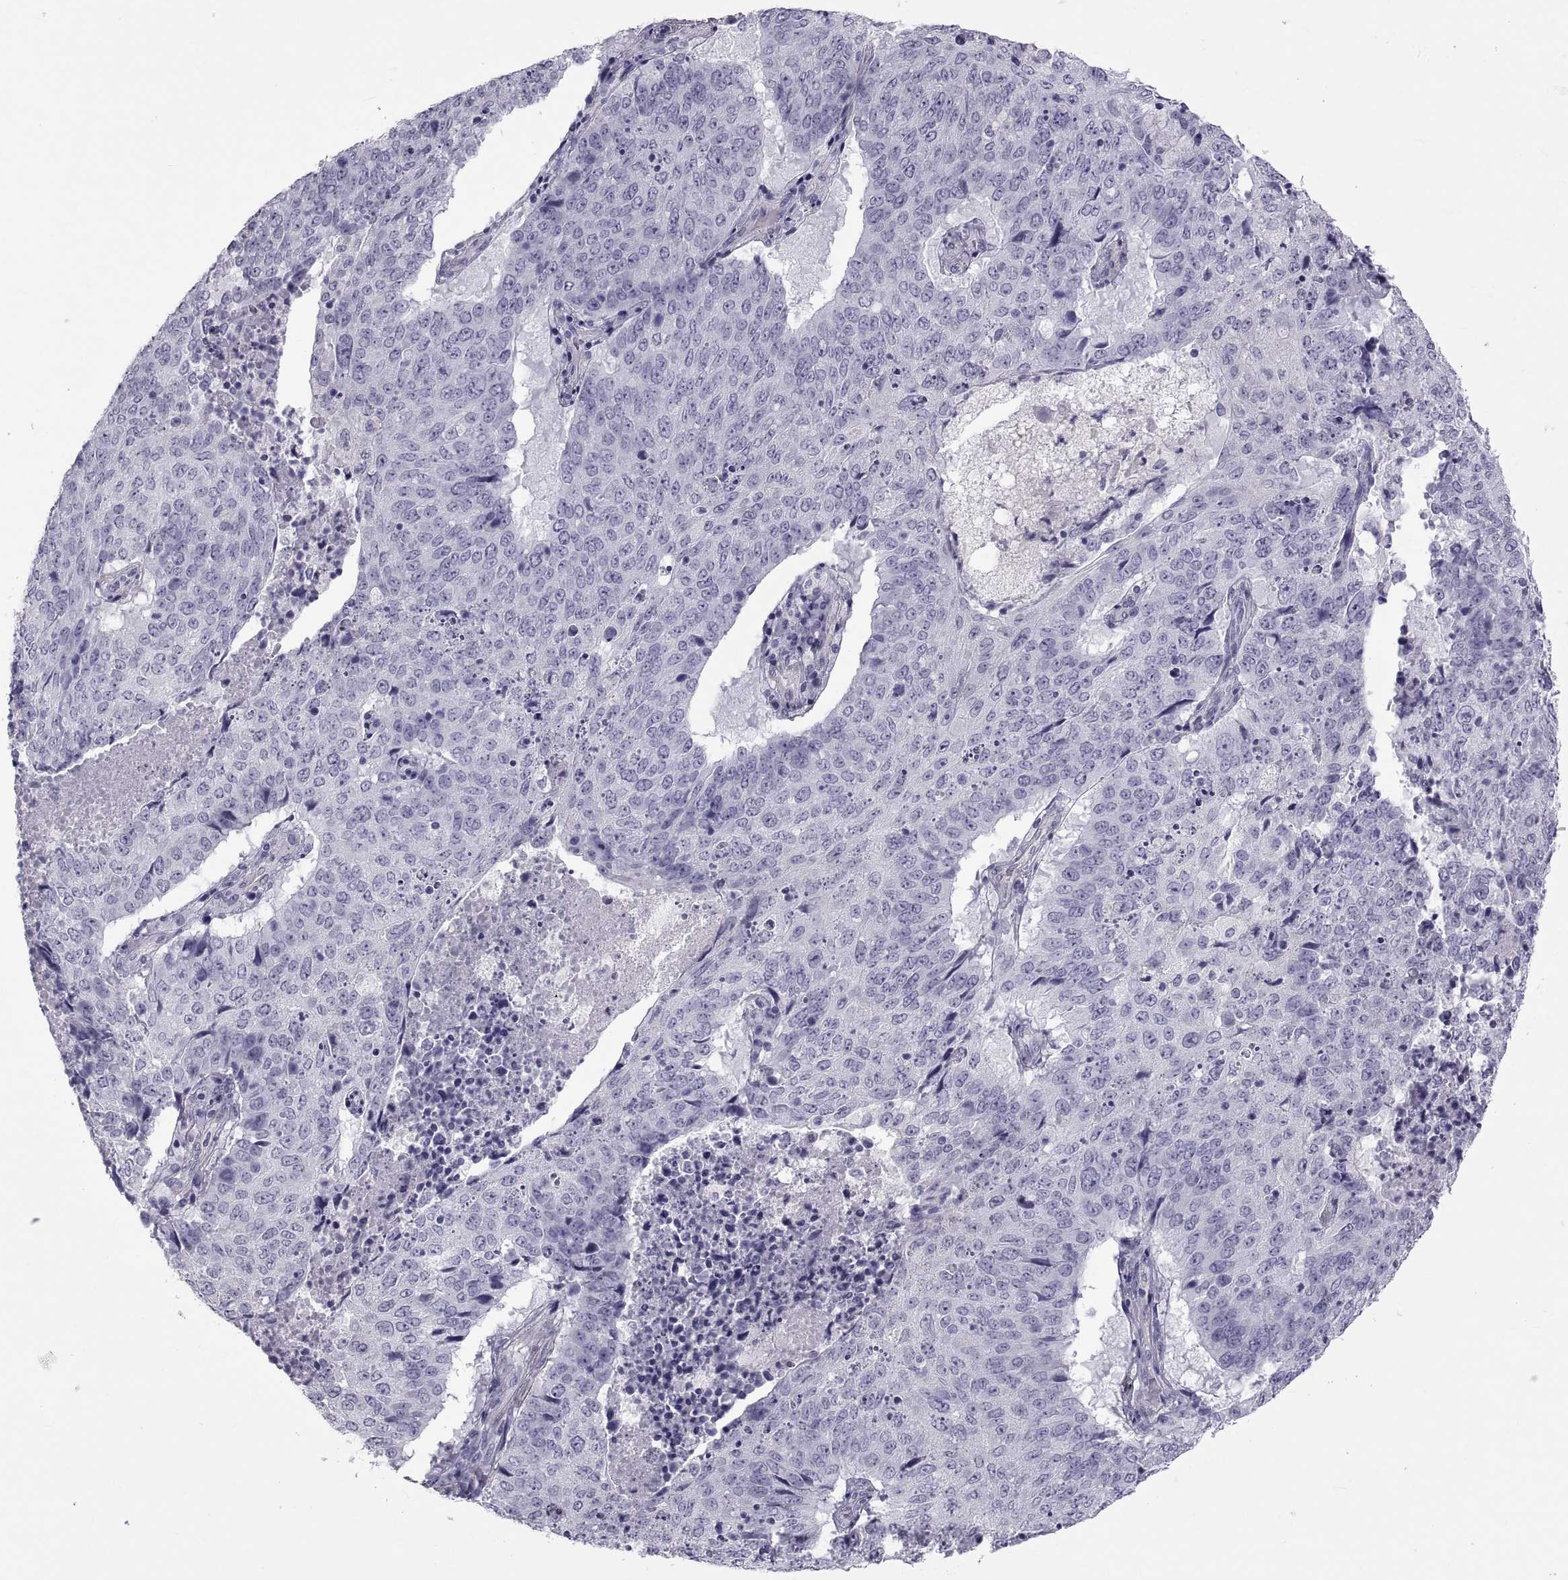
{"staining": {"intensity": "negative", "quantity": "none", "location": "none"}, "tissue": "lung cancer", "cell_type": "Tumor cells", "image_type": "cancer", "snomed": [{"axis": "morphology", "description": "Normal tissue, NOS"}, {"axis": "morphology", "description": "Squamous cell carcinoma, NOS"}, {"axis": "topography", "description": "Bronchus"}, {"axis": "topography", "description": "Lung"}], "caption": "DAB (3,3'-diaminobenzidine) immunohistochemical staining of human lung squamous cell carcinoma exhibits no significant staining in tumor cells.", "gene": "MAGEB1", "patient": {"sex": "male", "age": 64}}